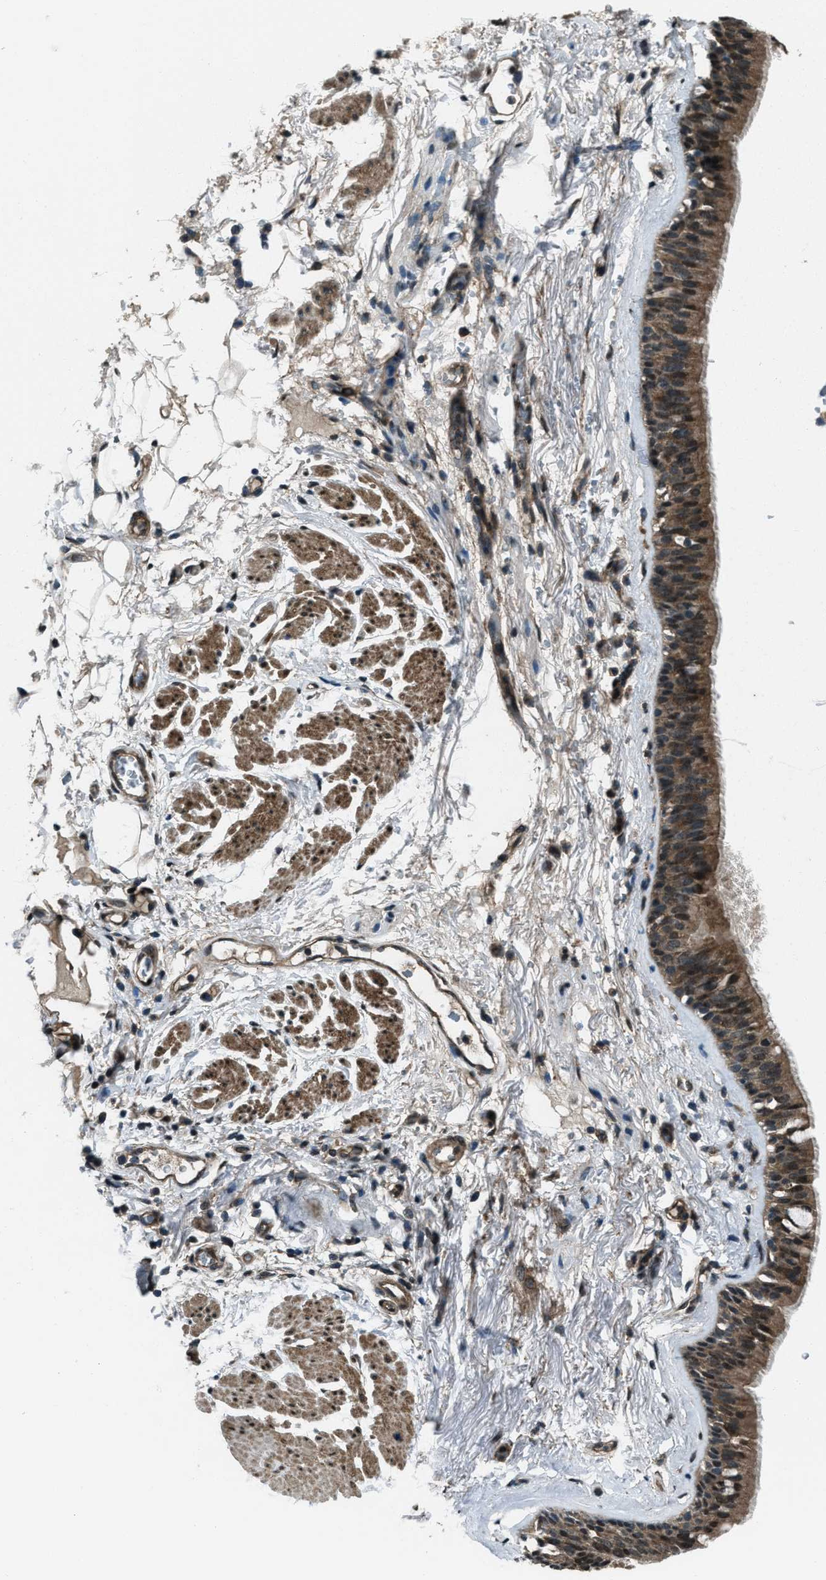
{"staining": {"intensity": "moderate", "quantity": ">75%", "location": "cytoplasmic/membranous"}, "tissue": "bronchus", "cell_type": "Respiratory epithelial cells", "image_type": "normal", "snomed": [{"axis": "morphology", "description": "Normal tissue, NOS"}, {"axis": "topography", "description": "Cartilage tissue"}], "caption": "Immunohistochemistry of benign bronchus displays medium levels of moderate cytoplasmic/membranous staining in about >75% of respiratory epithelial cells. The staining is performed using DAB brown chromogen to label protein expression. The nuclei are counter-stained blue using hematoxylin.", "gene": "SVIL", "patient": {"sex": "female", "age": 63}}